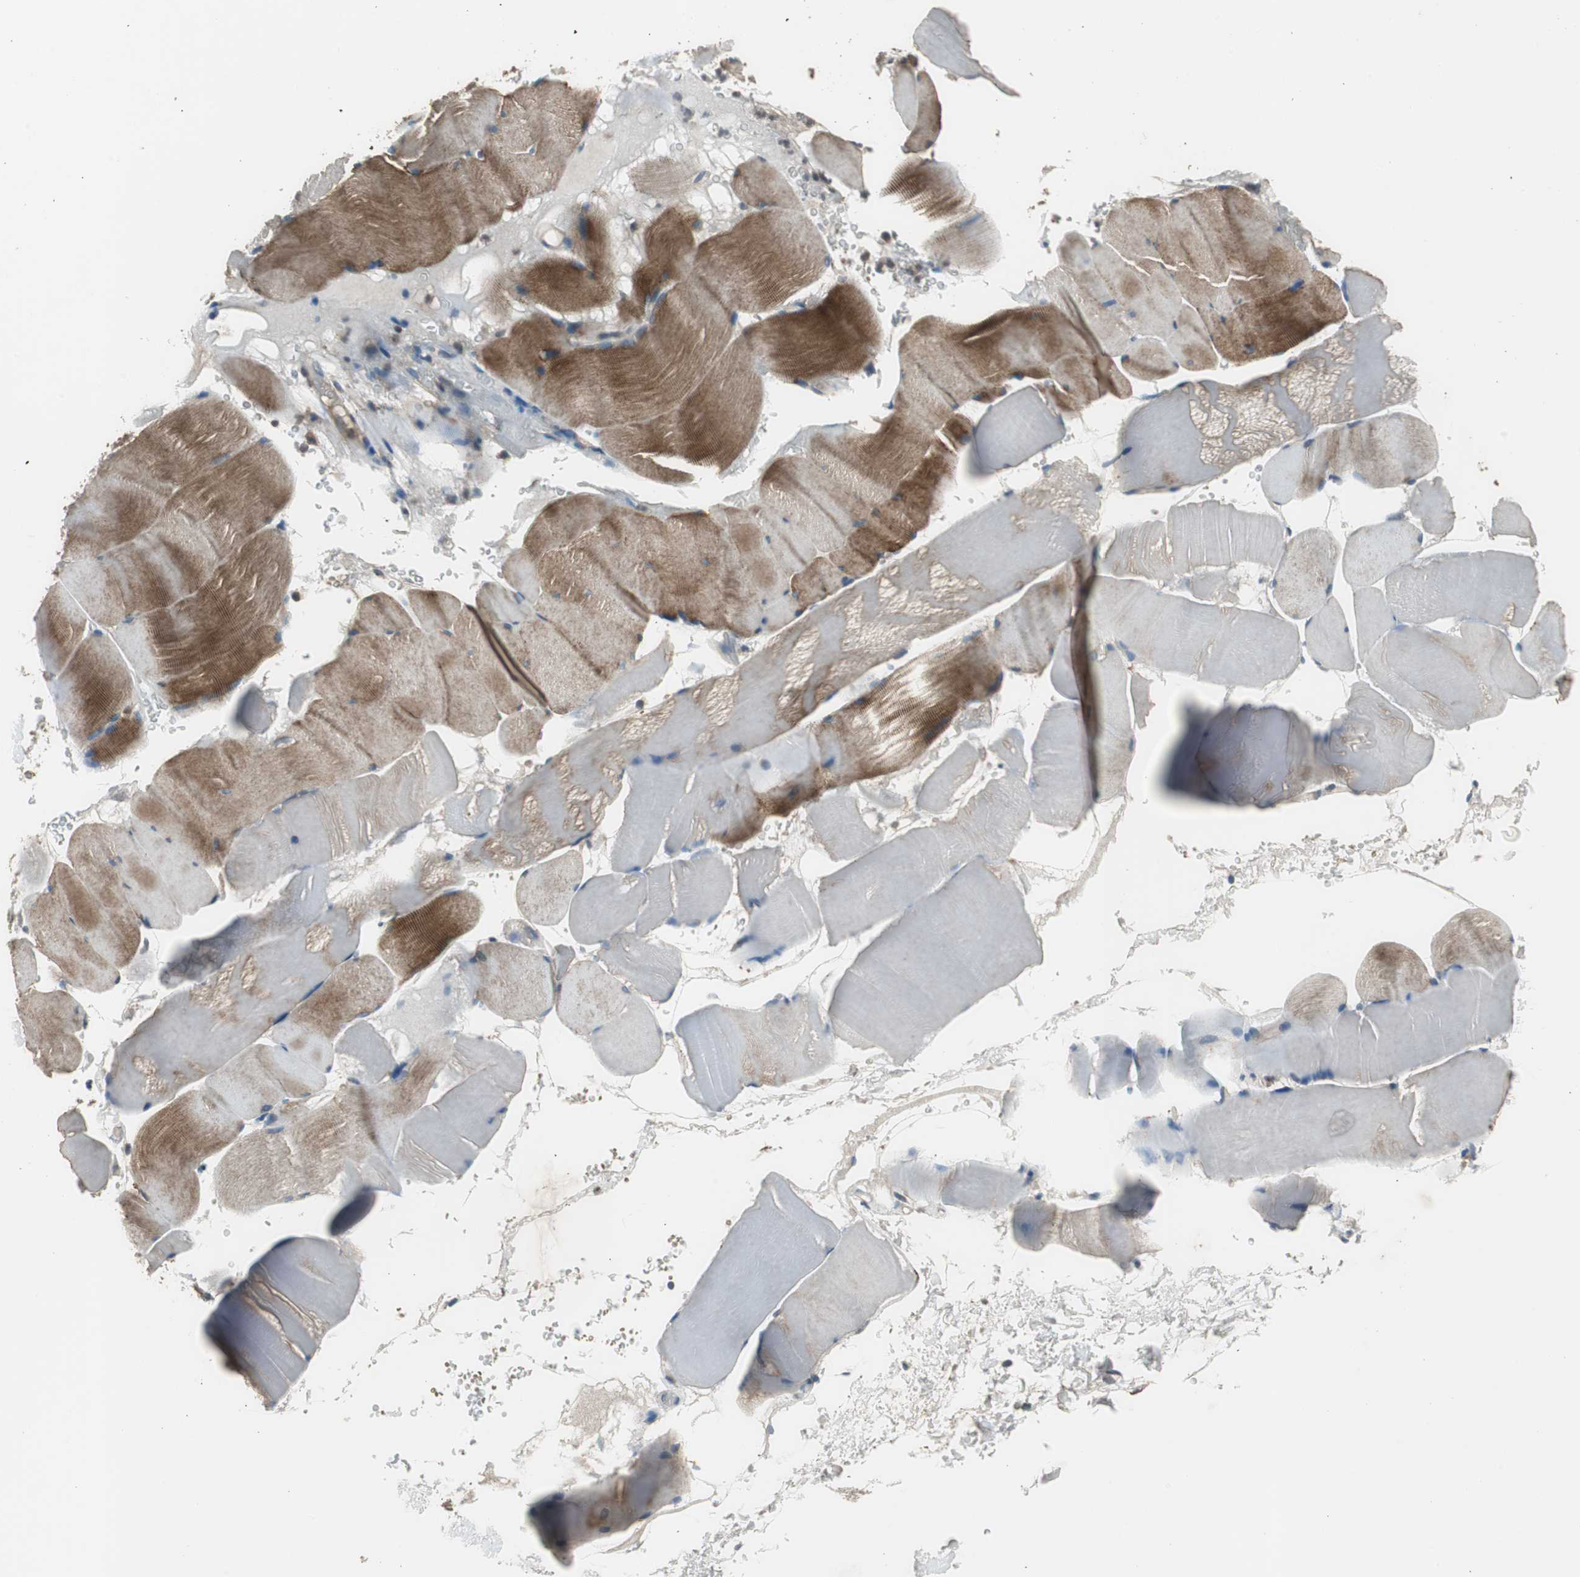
{"staining": {"intensity": "strong", "quantity": "25%-75%", "location": "cytoplasmic/membranous"}, "tissue": "skeletal muscle", "cell_type": "Myocytes", "image_type": "normal", "snomed": [{"axis": "morphology", "description": "Normal tissue, NOS"}, {"axis": "topography", "description": "Skeletal muscle"}], "caption": "Immunohistochemistry (IHC) staining of benign skeletal muscle, which demonstrates high levels of strong cytoplasmic/membranous expression in about 25%-75% of myocytes indicating strong cytoplasmic/membranous protein positivity. The staining was performed using DAB (brown) for protein detection and nuclei were counterstained in hematoxylin (blue).", "gene": "PI4KB", "patient": {"sex": "male", "age": 62}}